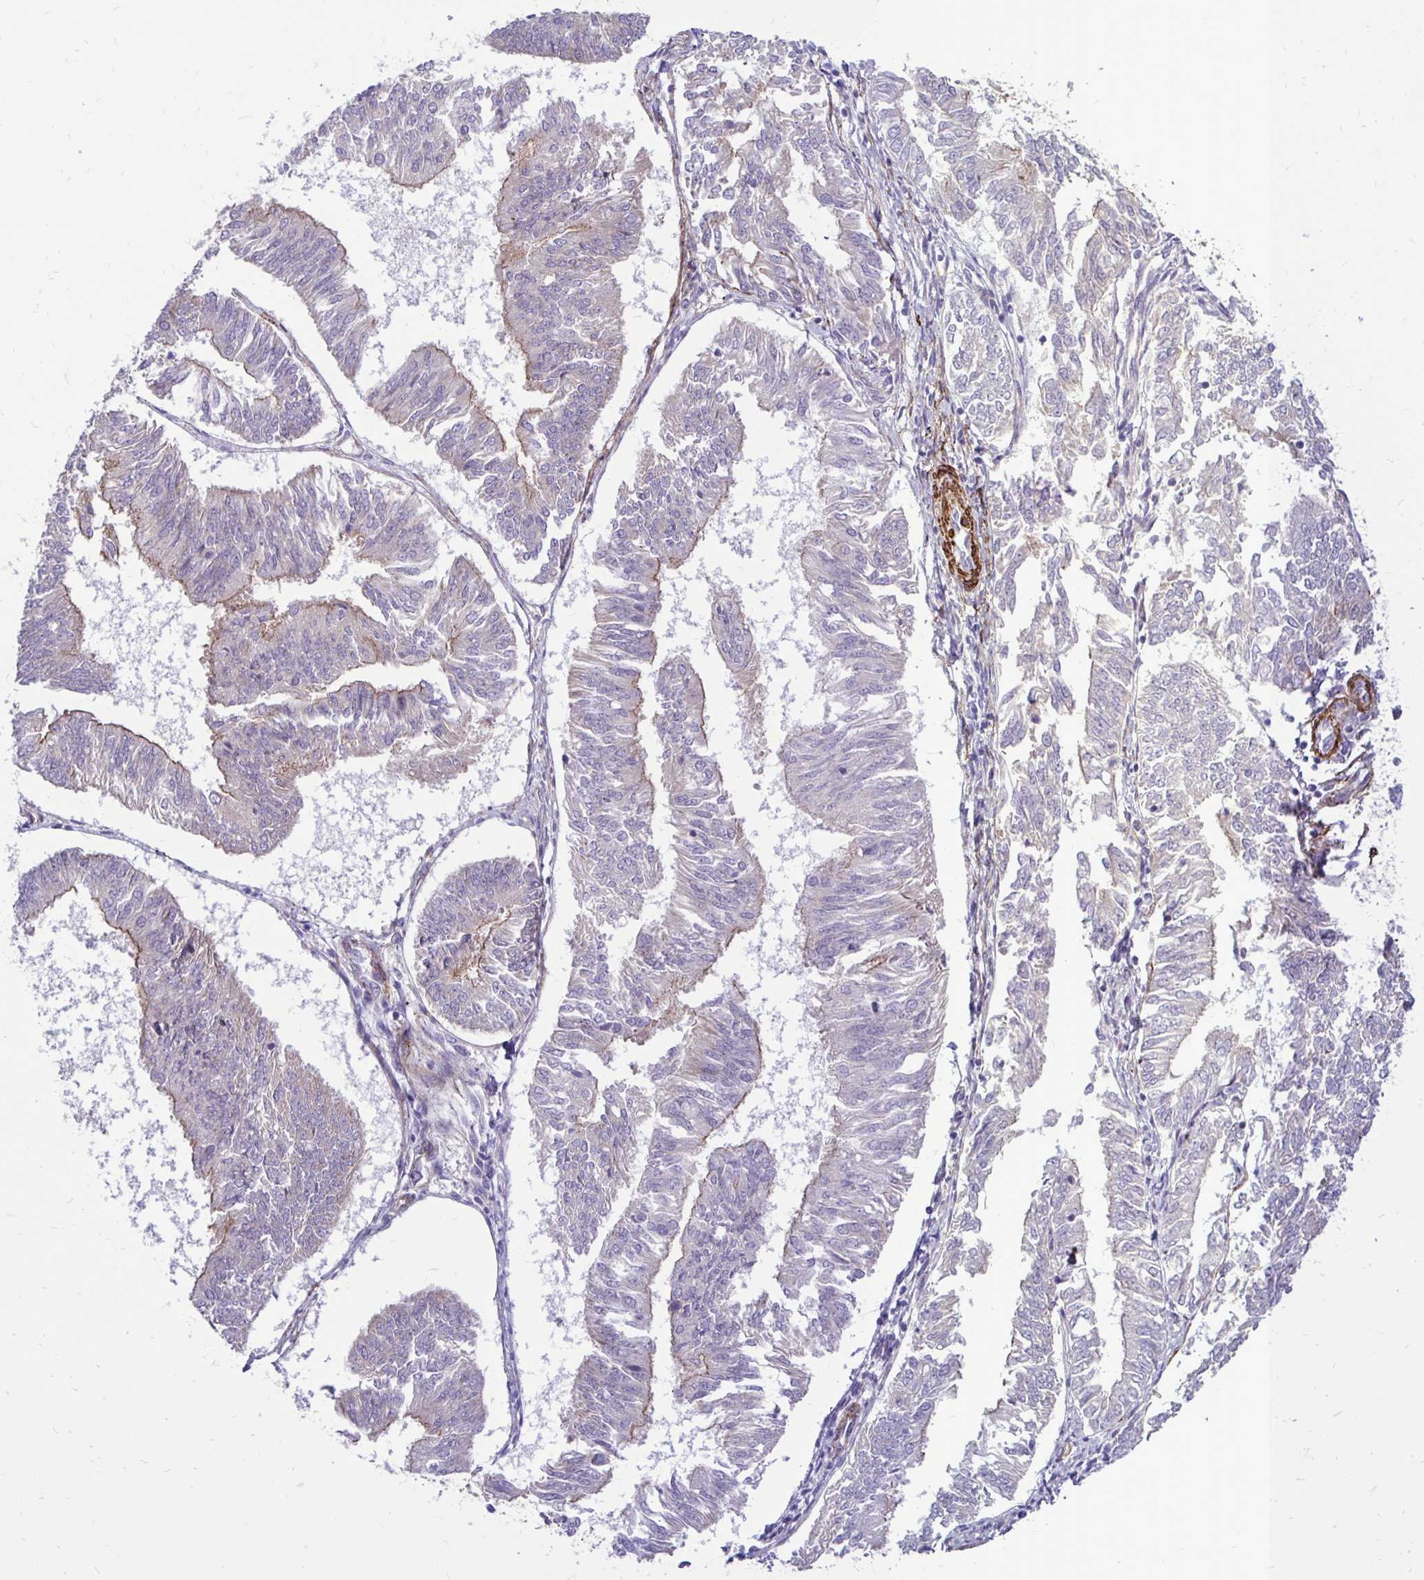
{"staining": {"intensity": "negative", "quantity": "none", "location": "none"}, "tissue": "endometrial cancer", "cell_type": "Tumor cells", "image_type": "cancer", "snomed": [{"axis": "morphology", "description": "Adenocarcinoma, NOS"}, {"axis": "topography", "description": "Endometrium"}], "caption": "A photomicrograph of human endometrial cancer is negative for staining in tumor cells.", "gene": "CTPS1", "patient": {"sex": "female", "age": 58}}